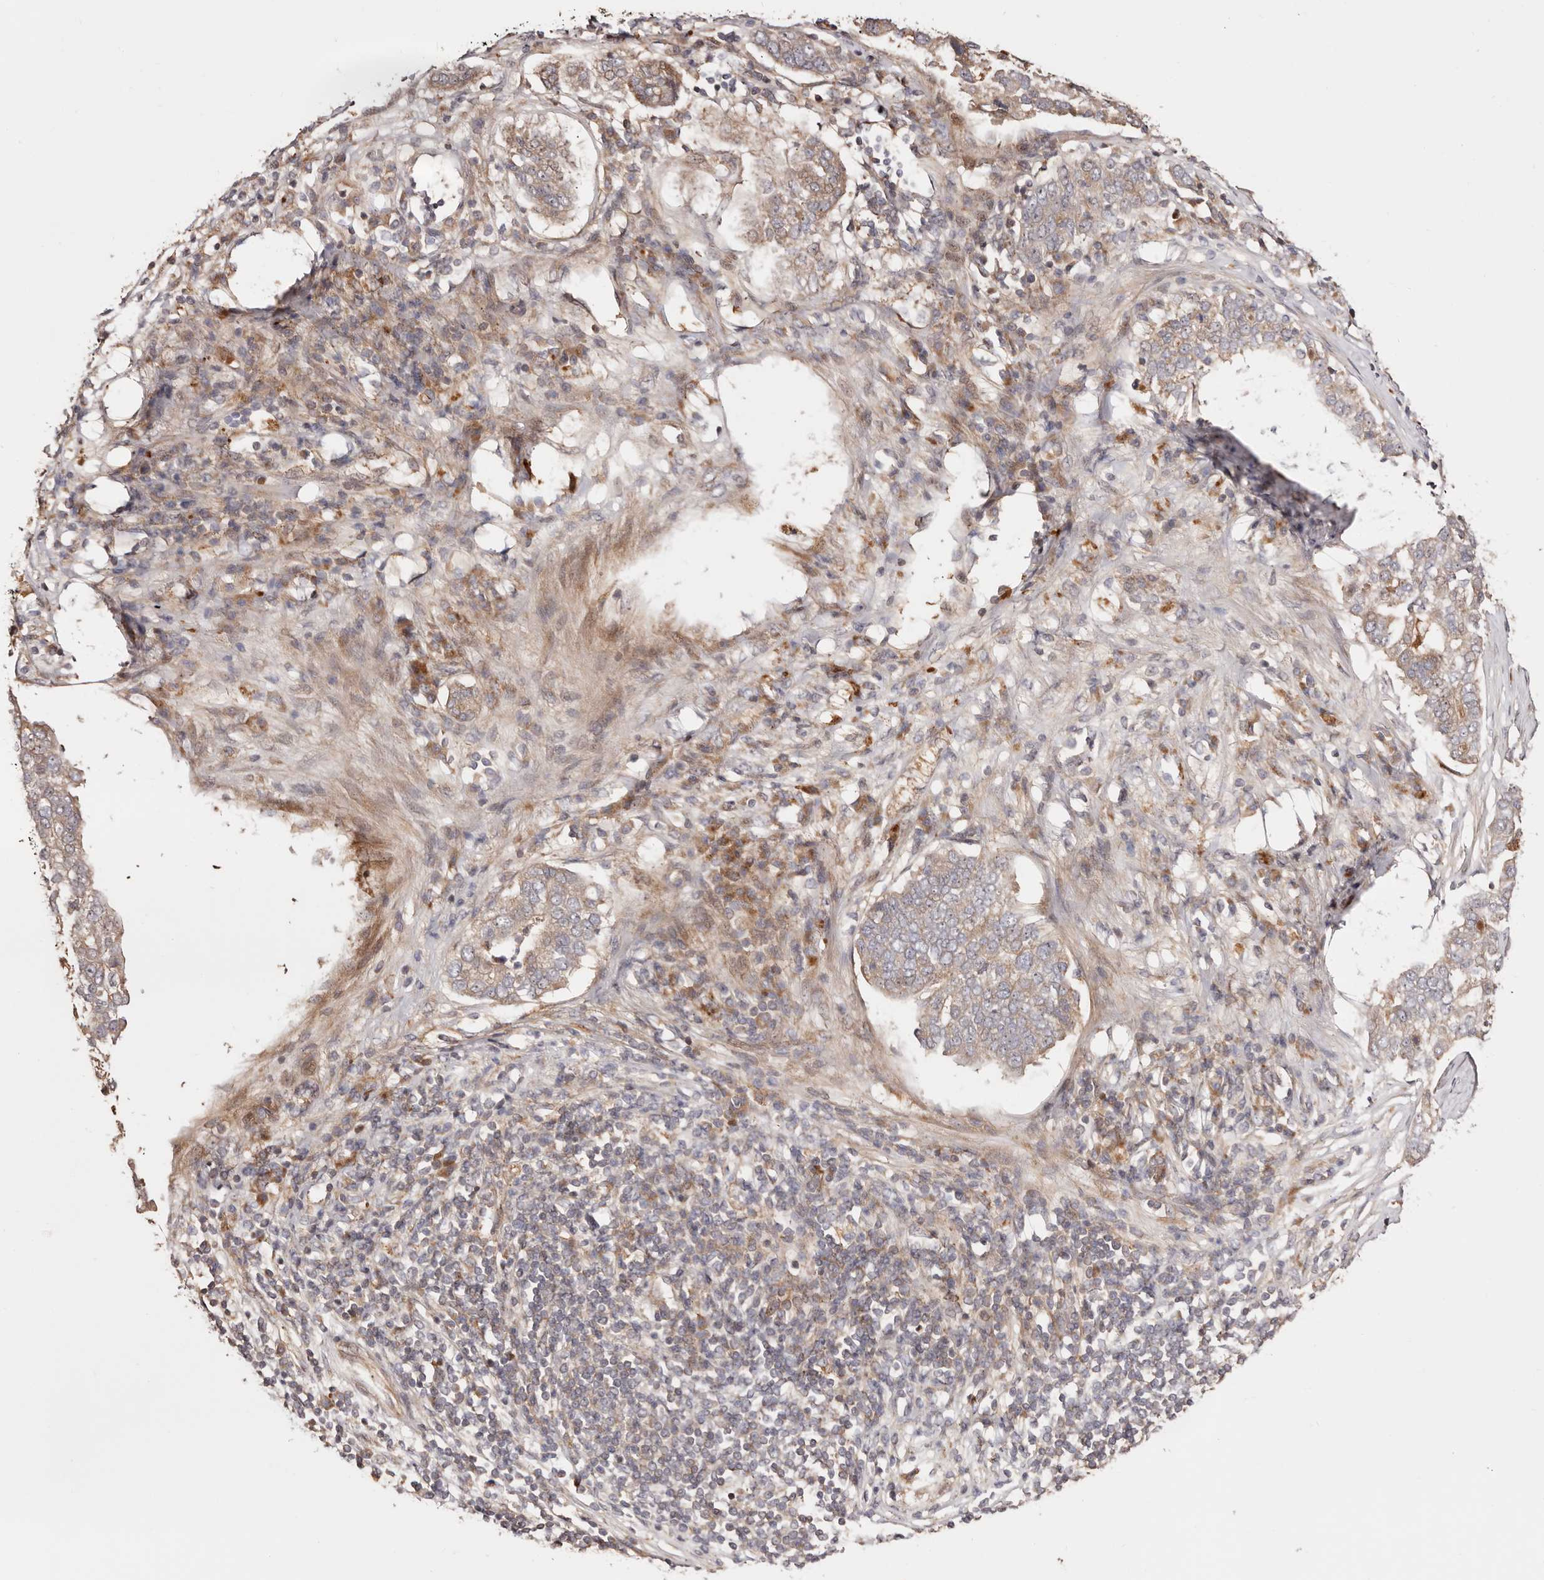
{"staining": {"intensity": "weak", "quantity": ">75%", "location": "cytoplasmic/membranous"}, "tissue": "pancreatic cancer", "cell_type": "Tumor cells", "image_type": "cancer", "snomed": [{"axis": "morphology", "description": "Adenocarcinoma, NOS"}, {"axis": "topography", "description": "Pancreas"}], "caption": "Human pancreatic cancer (adenocarcinoma) stained for a protein (brown) exhibits weak cytoplasmic/membranous positive positivity in about >75% of tumor cells.", "gene": "PTPN22", "patient": {"sex": "female", "age": 61}}